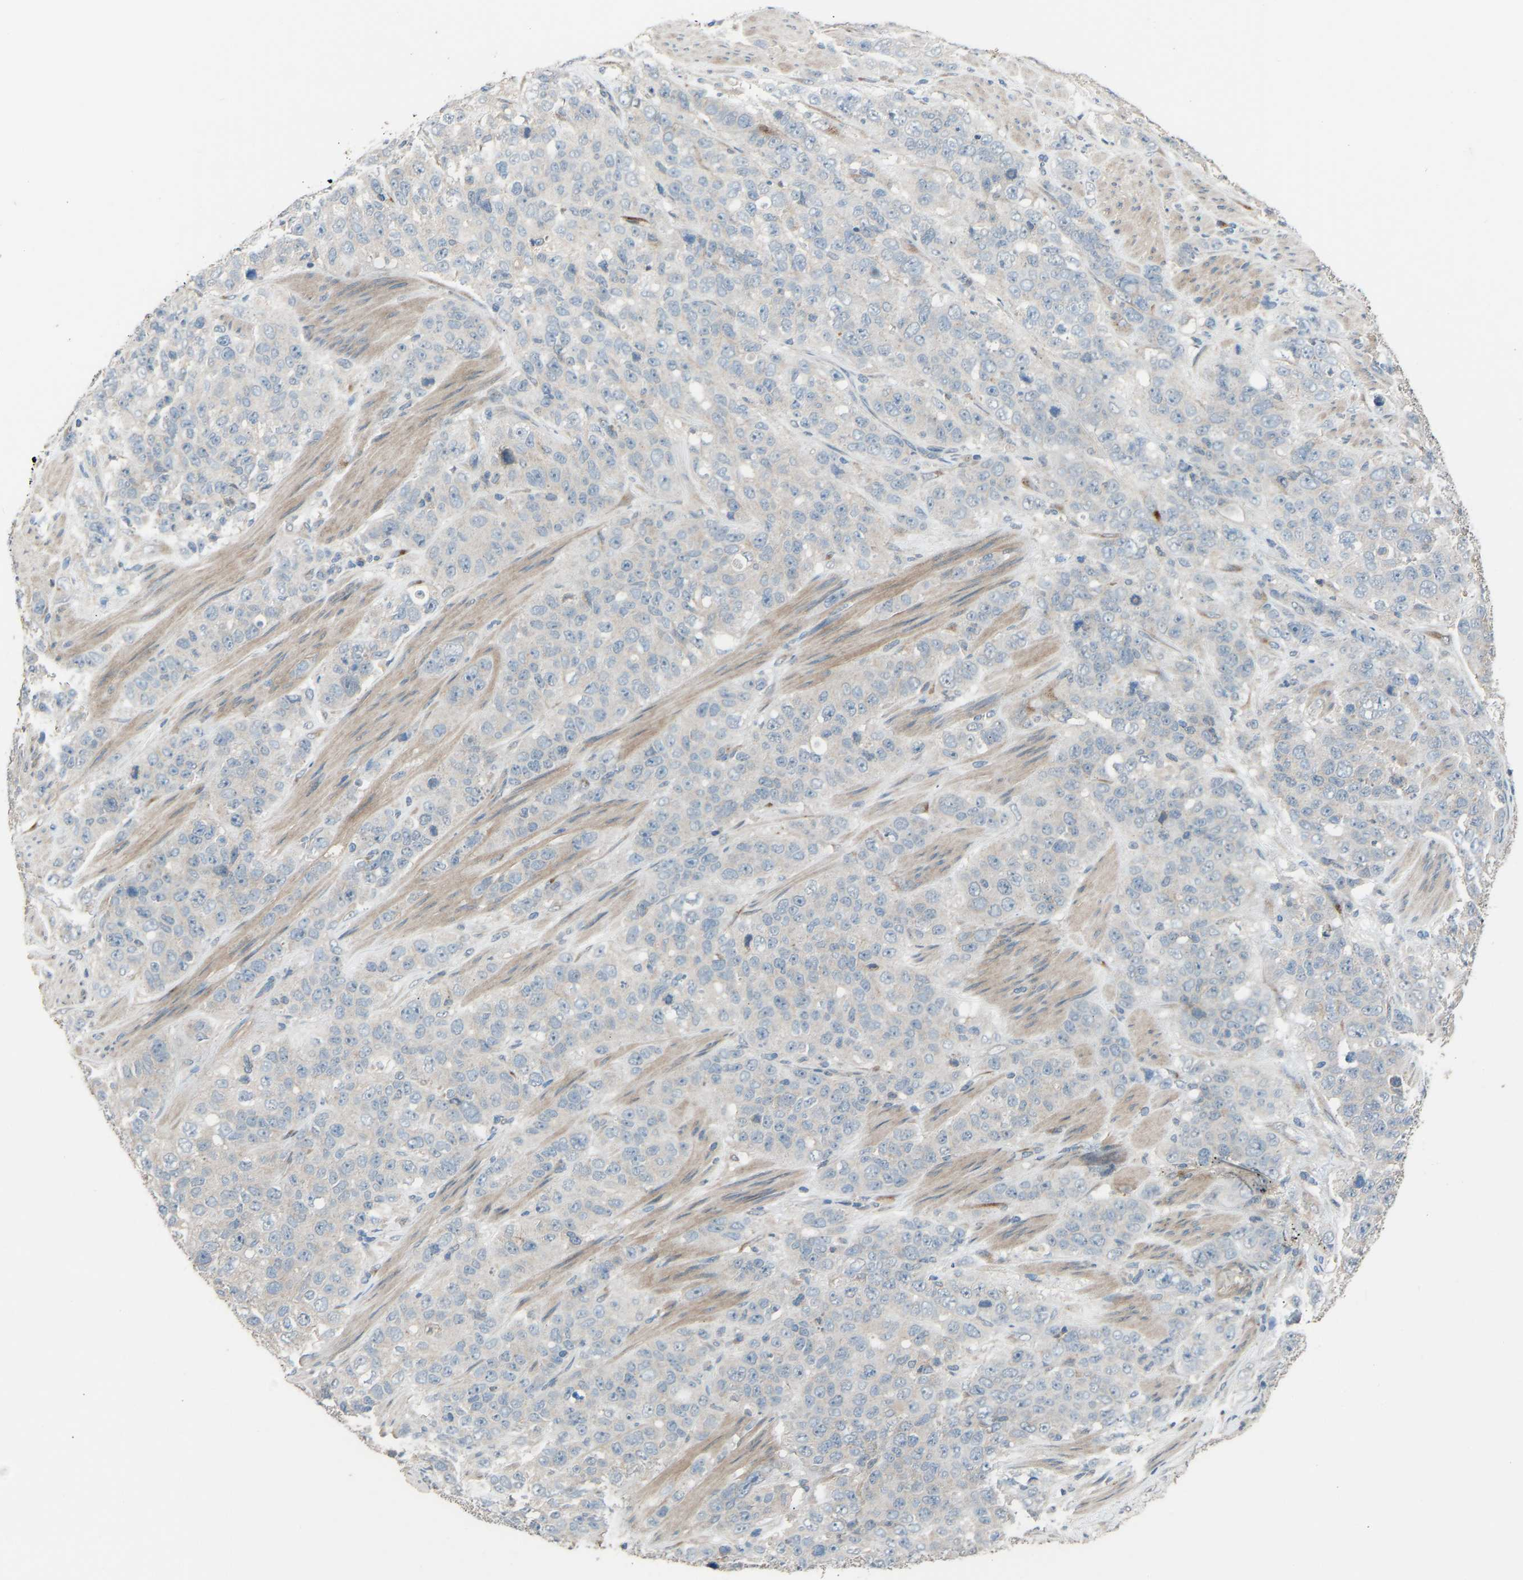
{"staining": {"intensity": "negative", "quantity": "none", "location": "none"}, "tissue": "stomach cancer", "cell_type": "Tumor cells", "image_type": "cancer", "snomed": [{"axis": "morphology", "description": "Adenocarcinoma, NOS"}, {"axis": "topography", "description": "Stomach"}], "caption": "Stomach cancer (adenocarcinoma) was stained to show a protein in brown. There is no significant staining in tumor cells. Nuclei are stained in blue.", "gene": "SLC43A1", "patient": {"sex": "male", "age": 48}}